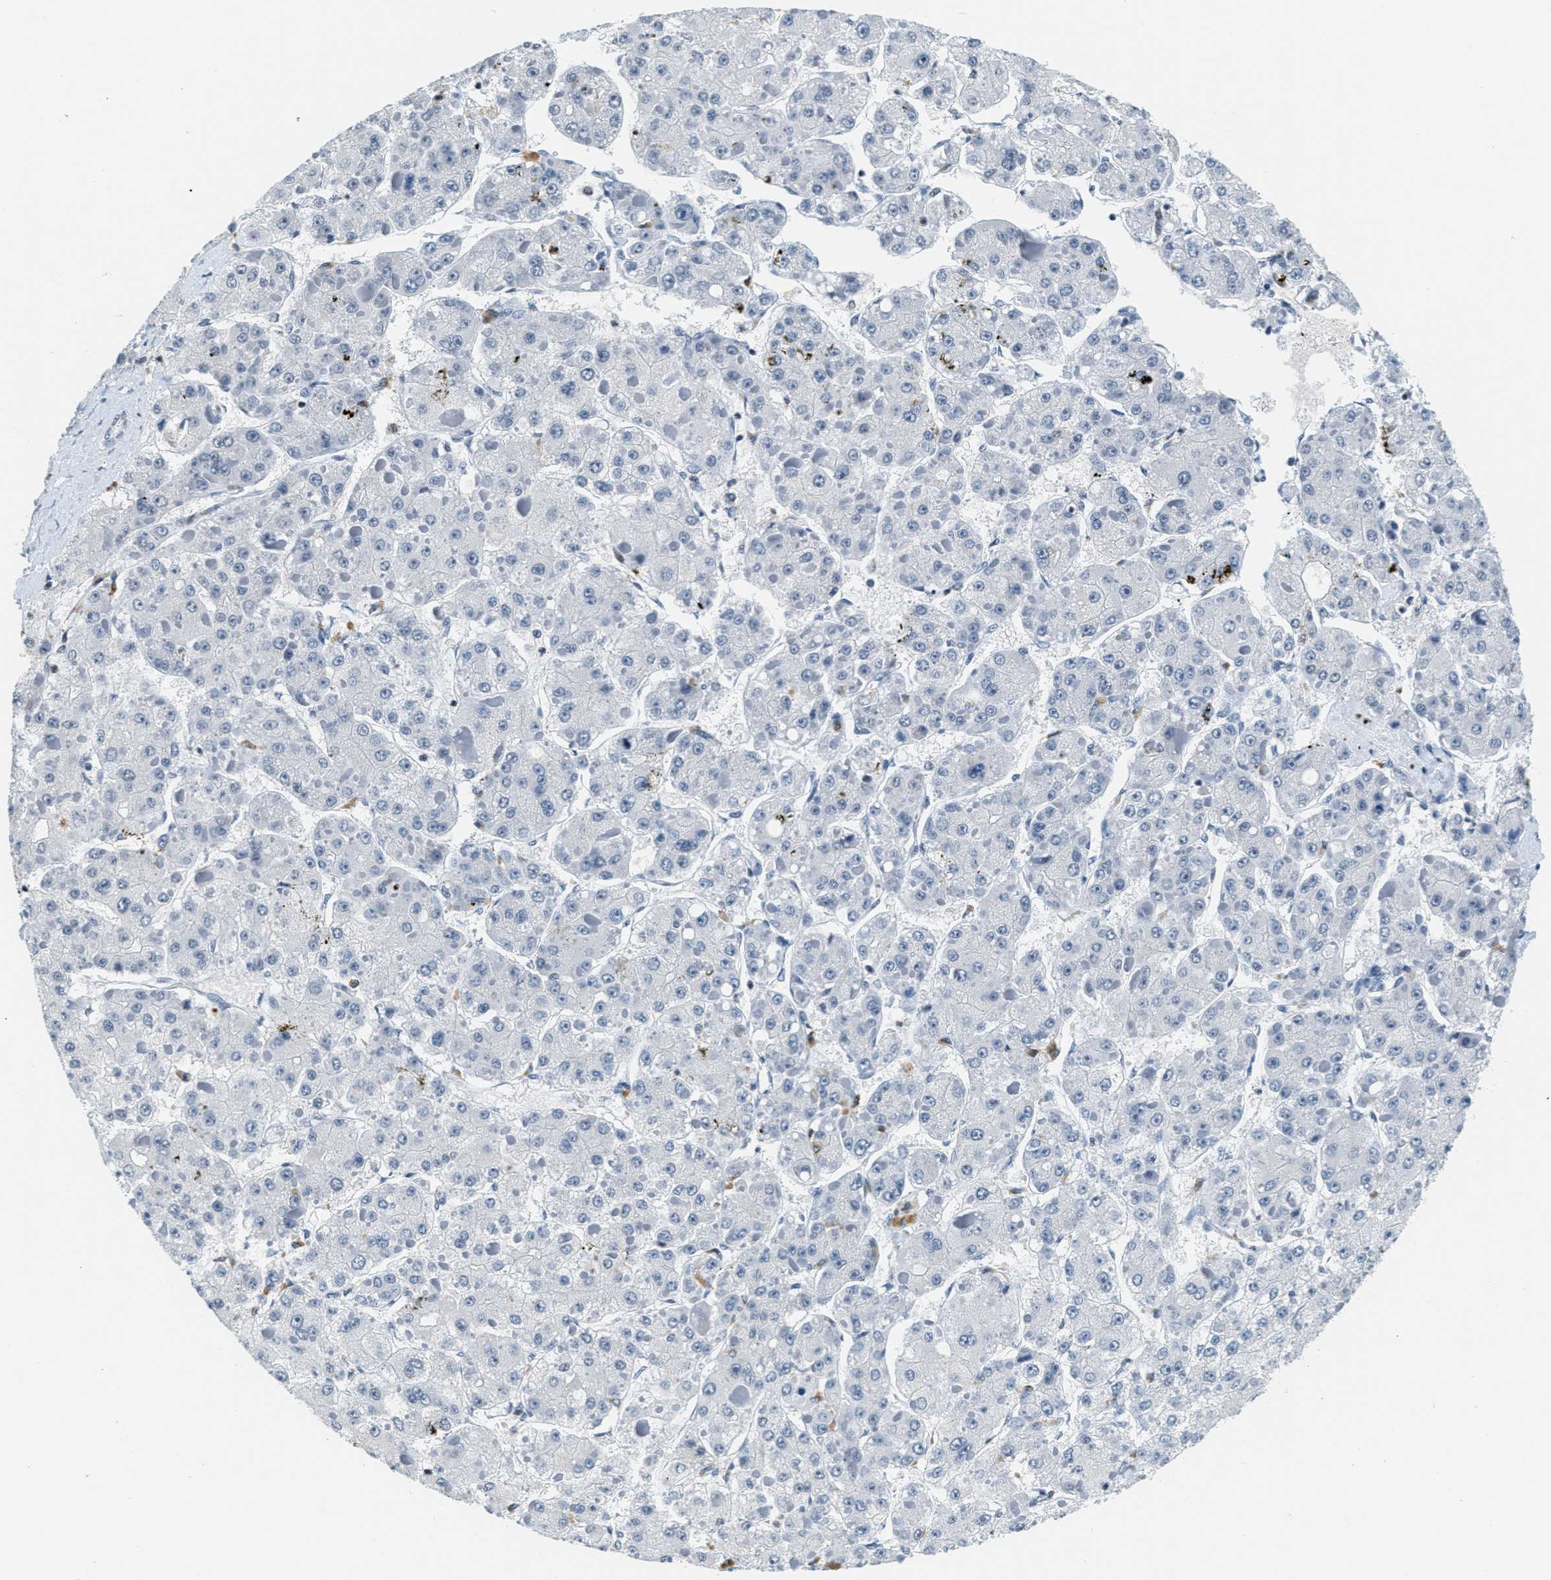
{"staining": {"intensity": "negative", "quantity": "none", "location": "none"}, "tissue": "liver cancer", "cell_type": "Tumor cells", "image_type": "cancer", "snomed": [{"axis": "morphology", "description": "Carcinoma, Hepatocellular, NOS"}, {"axis": "topography", "description": "Liver"}], "caption": "Immunohistochemistry (IHC) image of human hepatocellular carcinoma (liver) stained for a protein (brown), which reveals no positivity in tumor cells.", "gene": "CA4", "patient": {"sex": "female", "age": 73}}